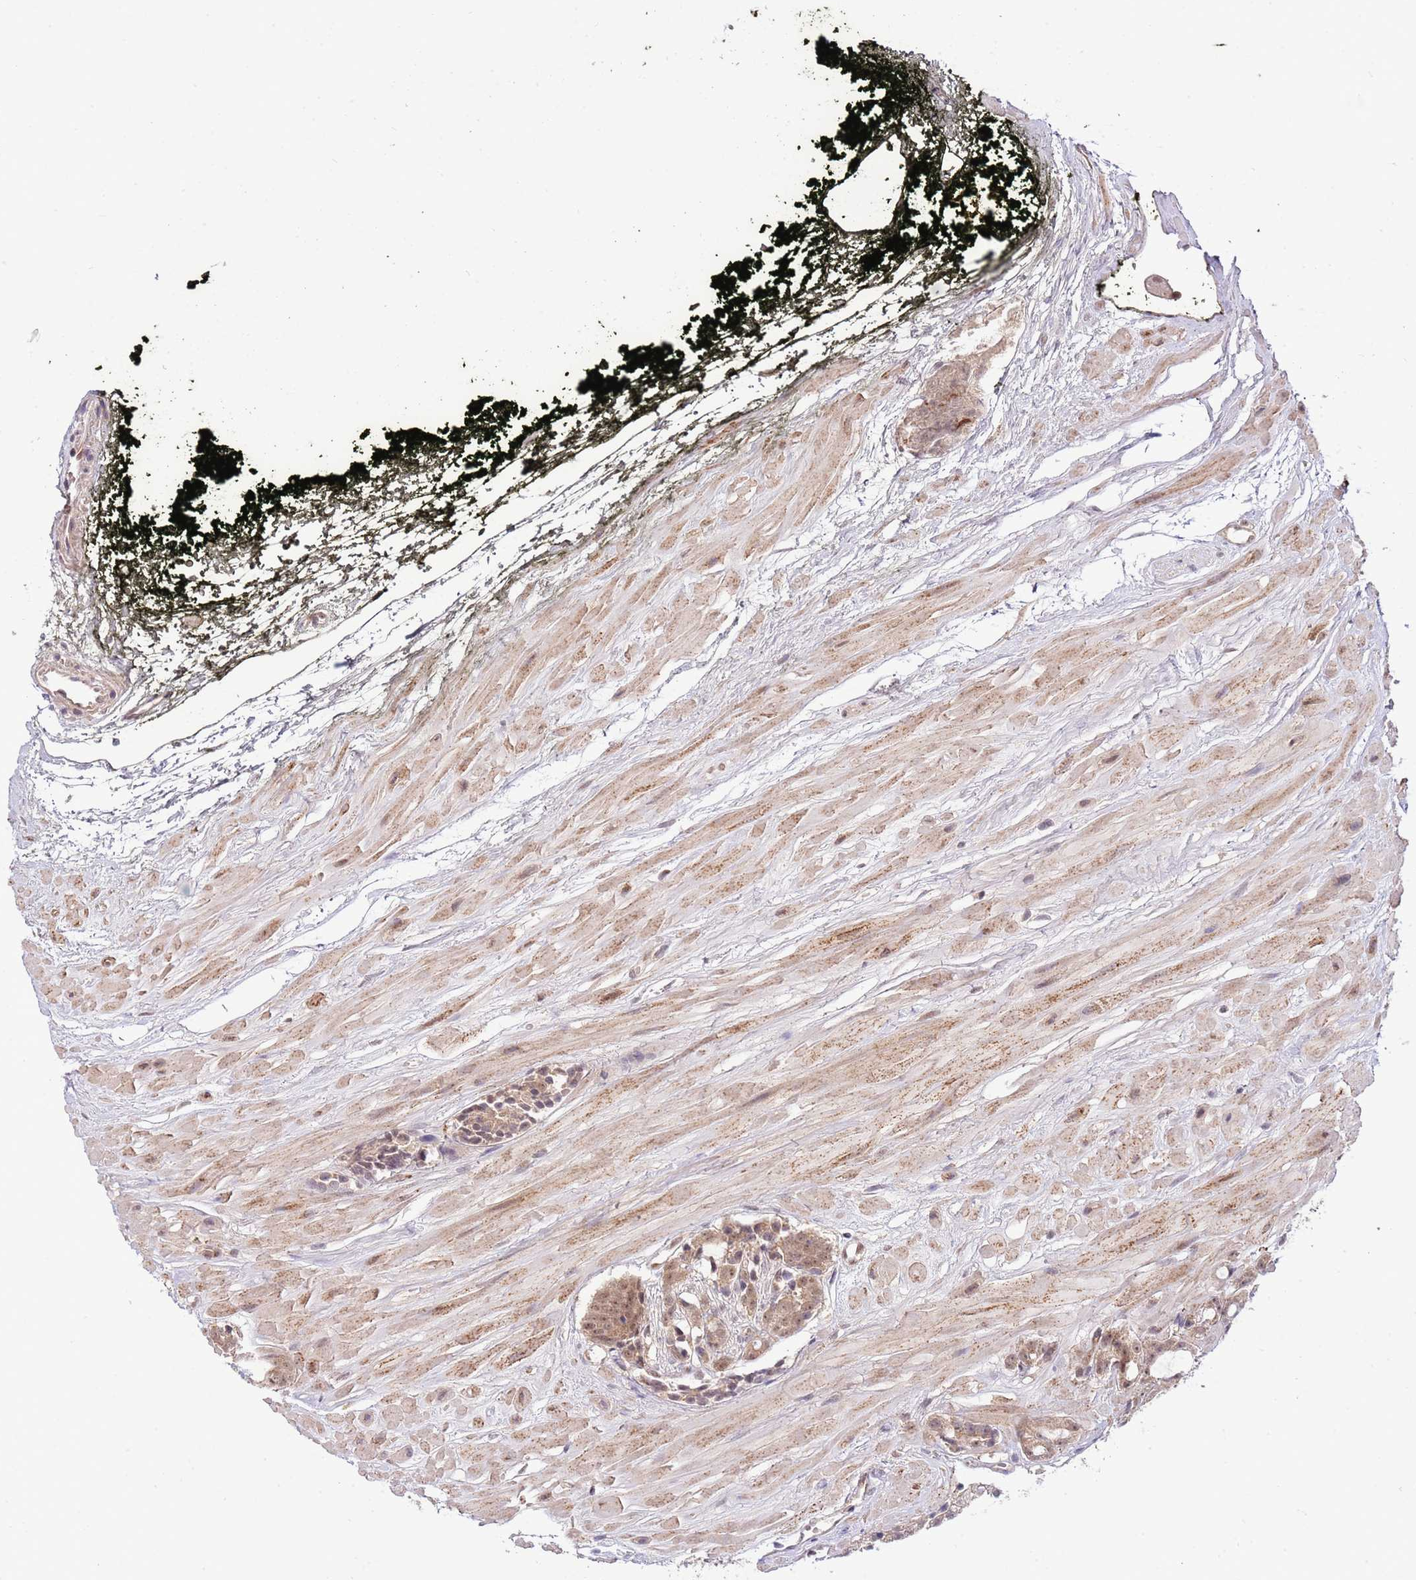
{"staining": {"intensity": "weak", "quantity": ">75%", "location": "cytoplasmic/membranous"}, "tissue": "prostate cancer", "cell_type": "Tumor cells", "image_type": "cancer", "snomed": [{"axis": "morphology", "description": "Adenocarcinoma, High grade"}, {"axis": "topography", "description": "Prostate"}], "caption": "High-power microscopy captured an immunohistochemistry (IHC) histopathology image of prostate cancer (adenocarcinoma (high-grade)), revealing weak cytoplasmic/membranous expression in about >75% of tumor cells.", "gene": "CHD1", "patient": {"sex": "male", "age": 71}}